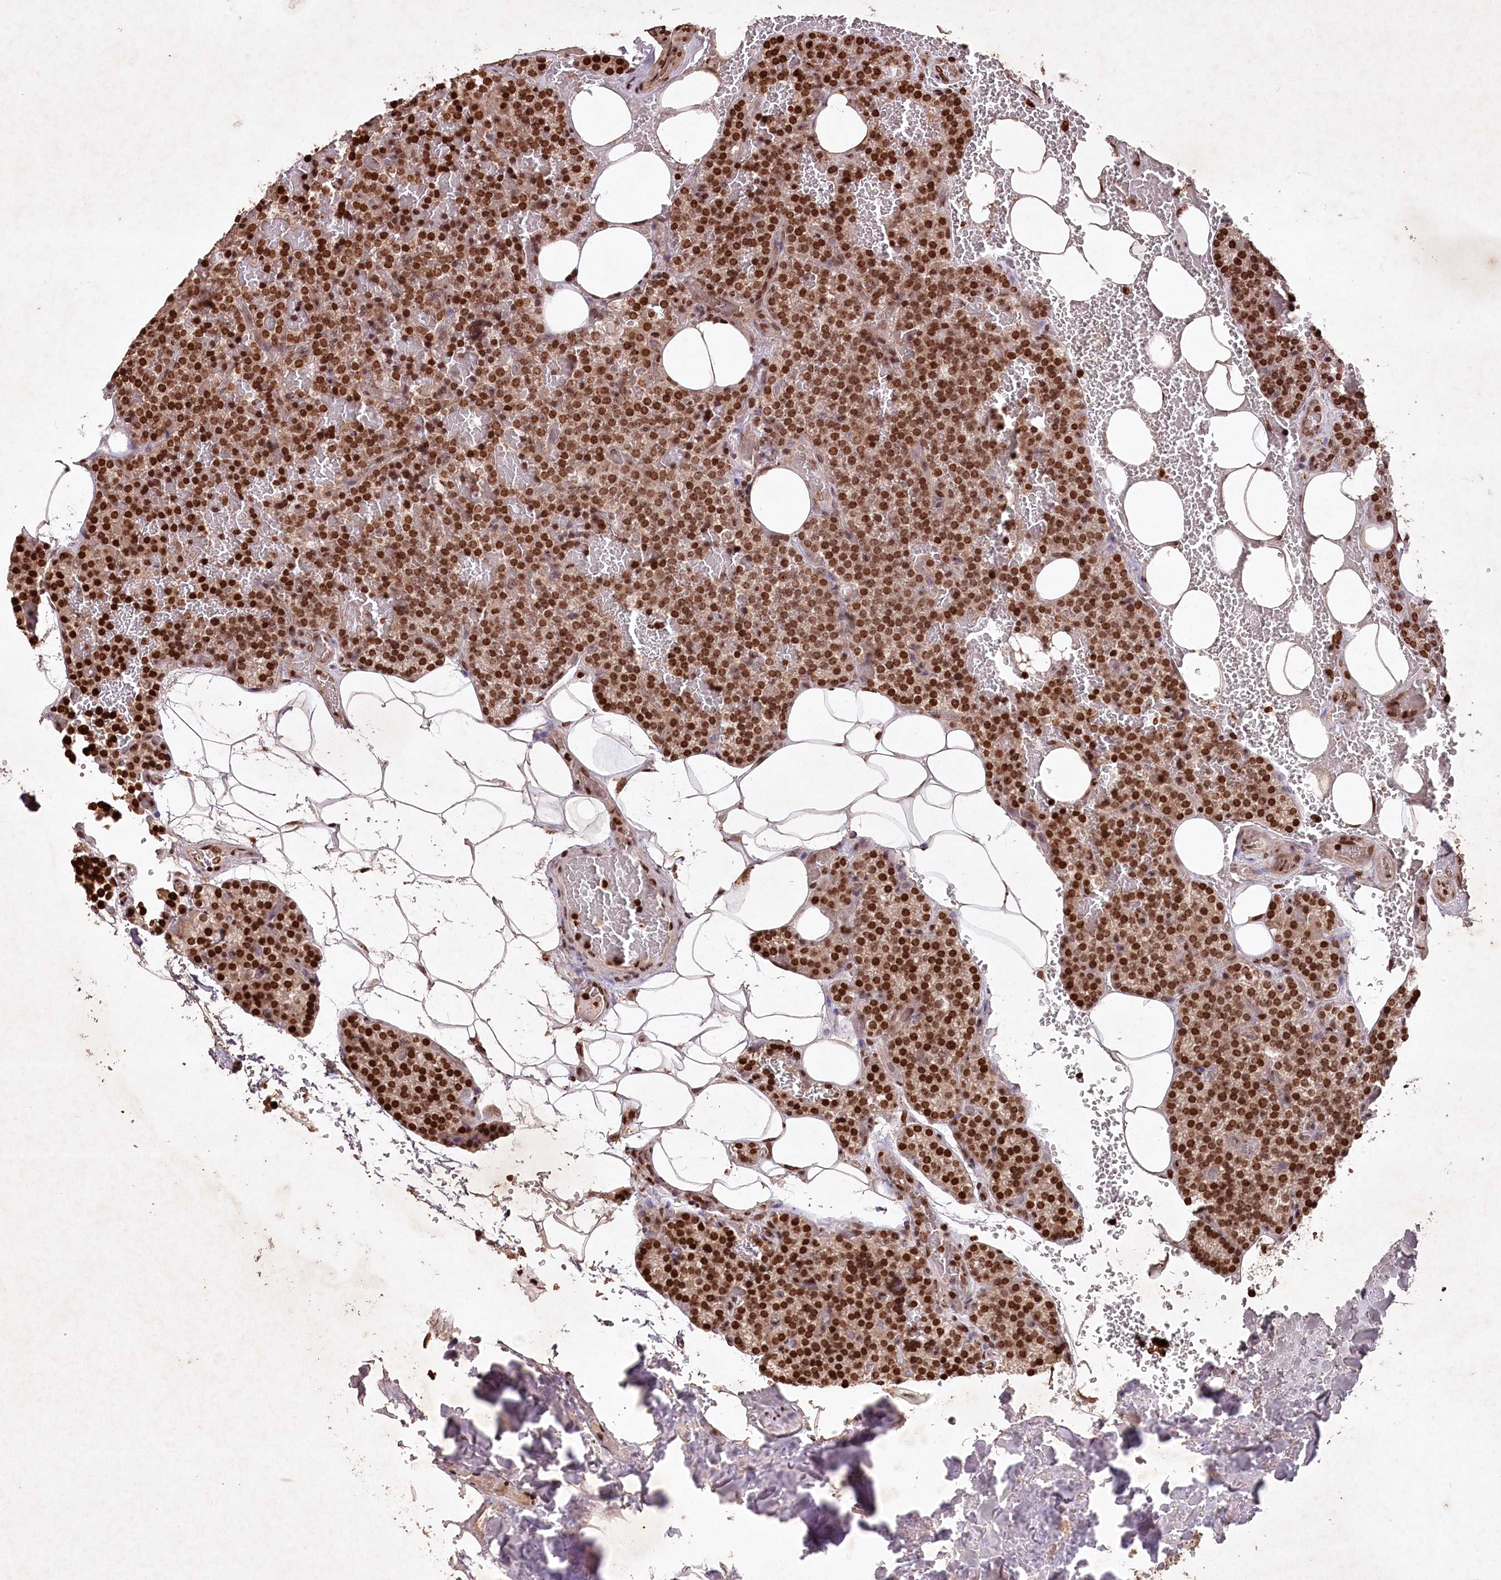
{"staining": {"intensity": "strong", "quantity": ">75%", "location": "nuclear"}, "tissue": "parathyroid gland", "cell_type": "Glandular cells", "image_type": "normal", "snomed": [{"axis": "morphology", "description": "Normal tissue, NOS"}, {"axis": "topography", "description": "Parathyroid gland"}], "caption": "Immunohistochemical staining of unremarkable human parathyroid gland exhibits strong nuclear protein staining in approximately >75% of glandular cells.", "gene": "CCSER2", "patient": {"sex": "male", "age": 50}}